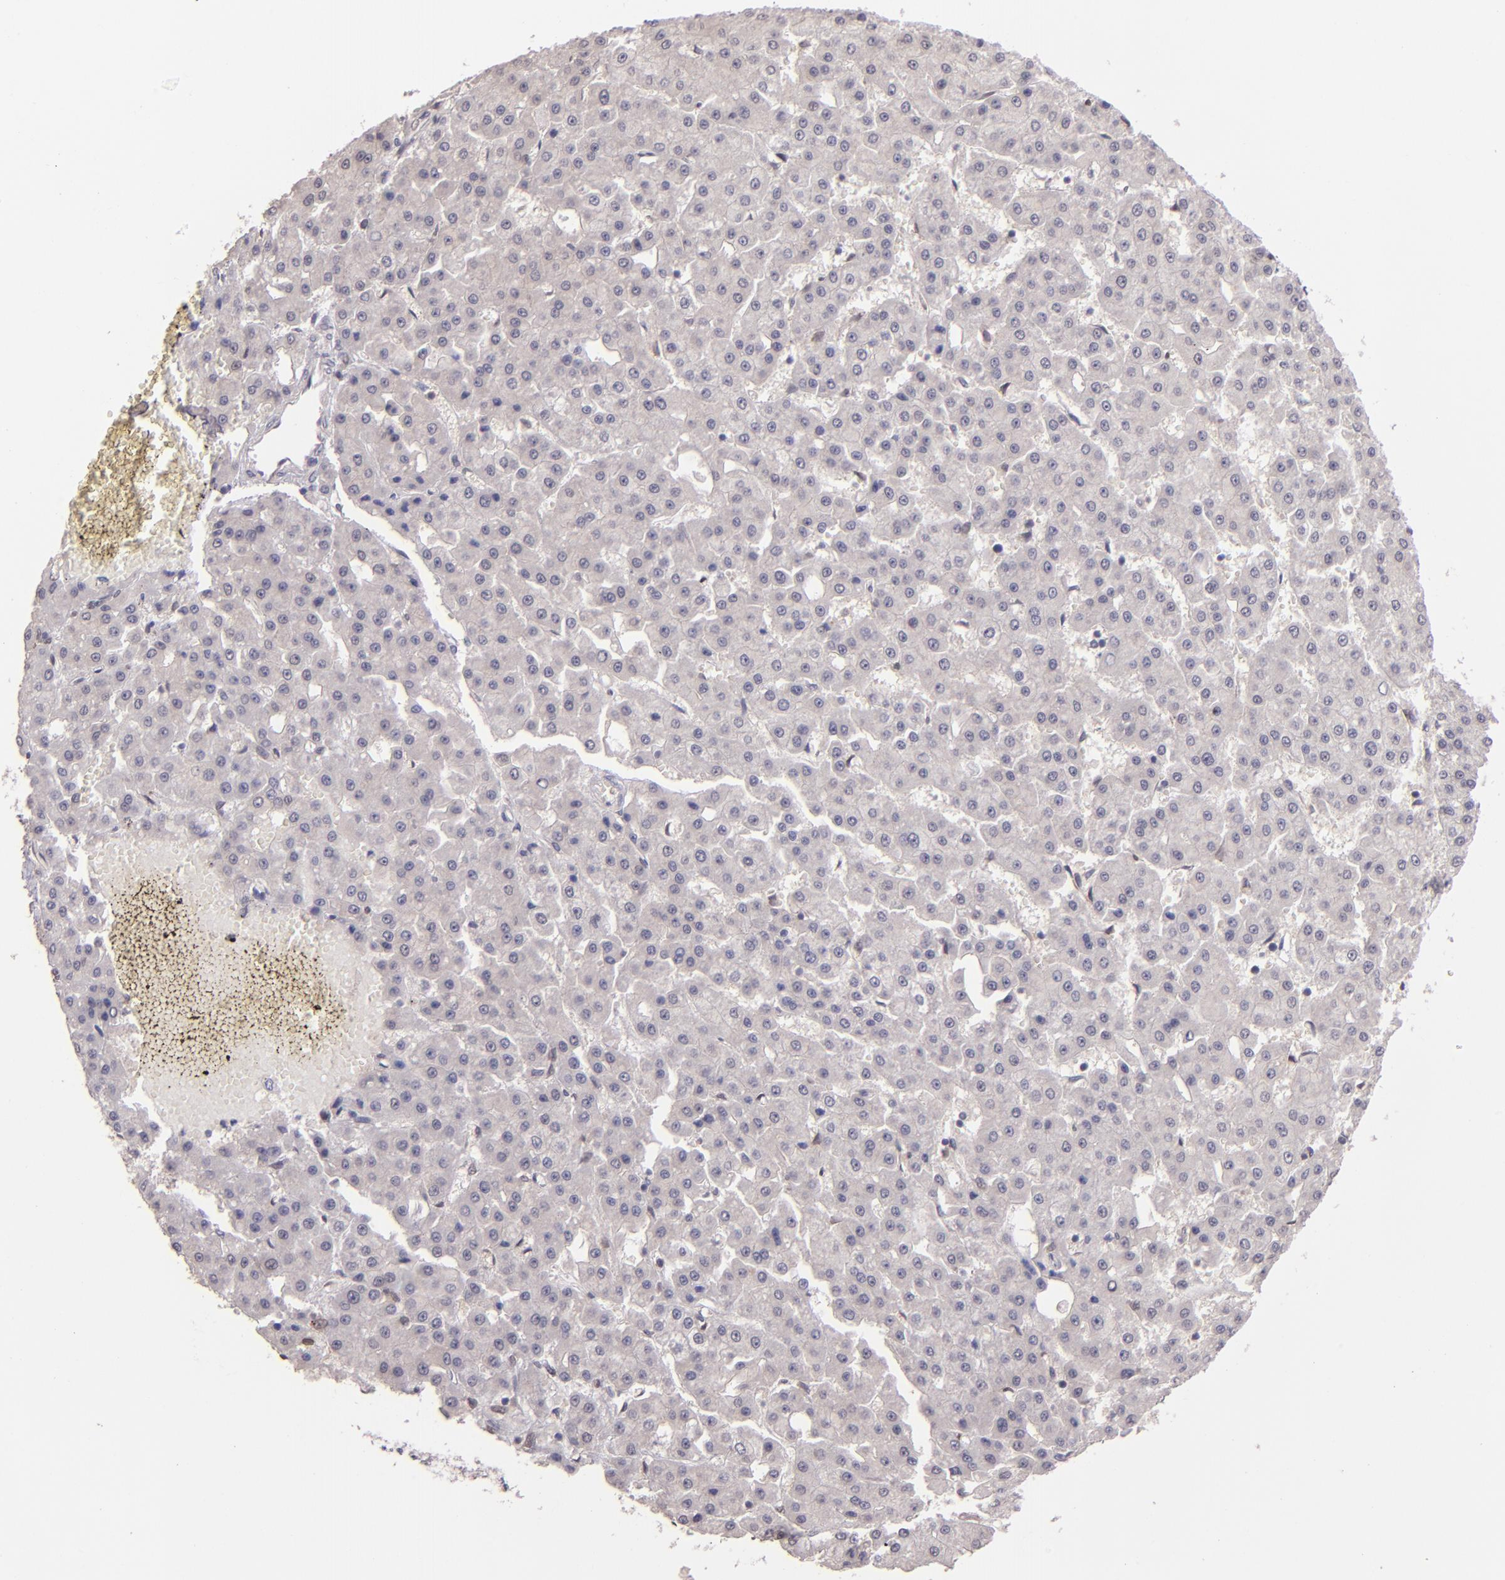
{"staining": {"intensity": "negative", "quantity": "none", "location": "none"}, "tissue": "liver cancer", "cell_type": "Tumor cells", "image_type": "cancer", "snomed": [{"axis": "morphology", "description": "Carcinoma, Hepatocellular, NOS"}, {"axis": "topography", "description": "Liver"}], "caption": "DAB (3,3'-diaminobenzidine) immunohistochemical staining of human liver hepatocellular carcinoma shows no significant staining in tumor cells.", "gene": "NUP62CL", "patient": {"sex": "male", "age": 47}}